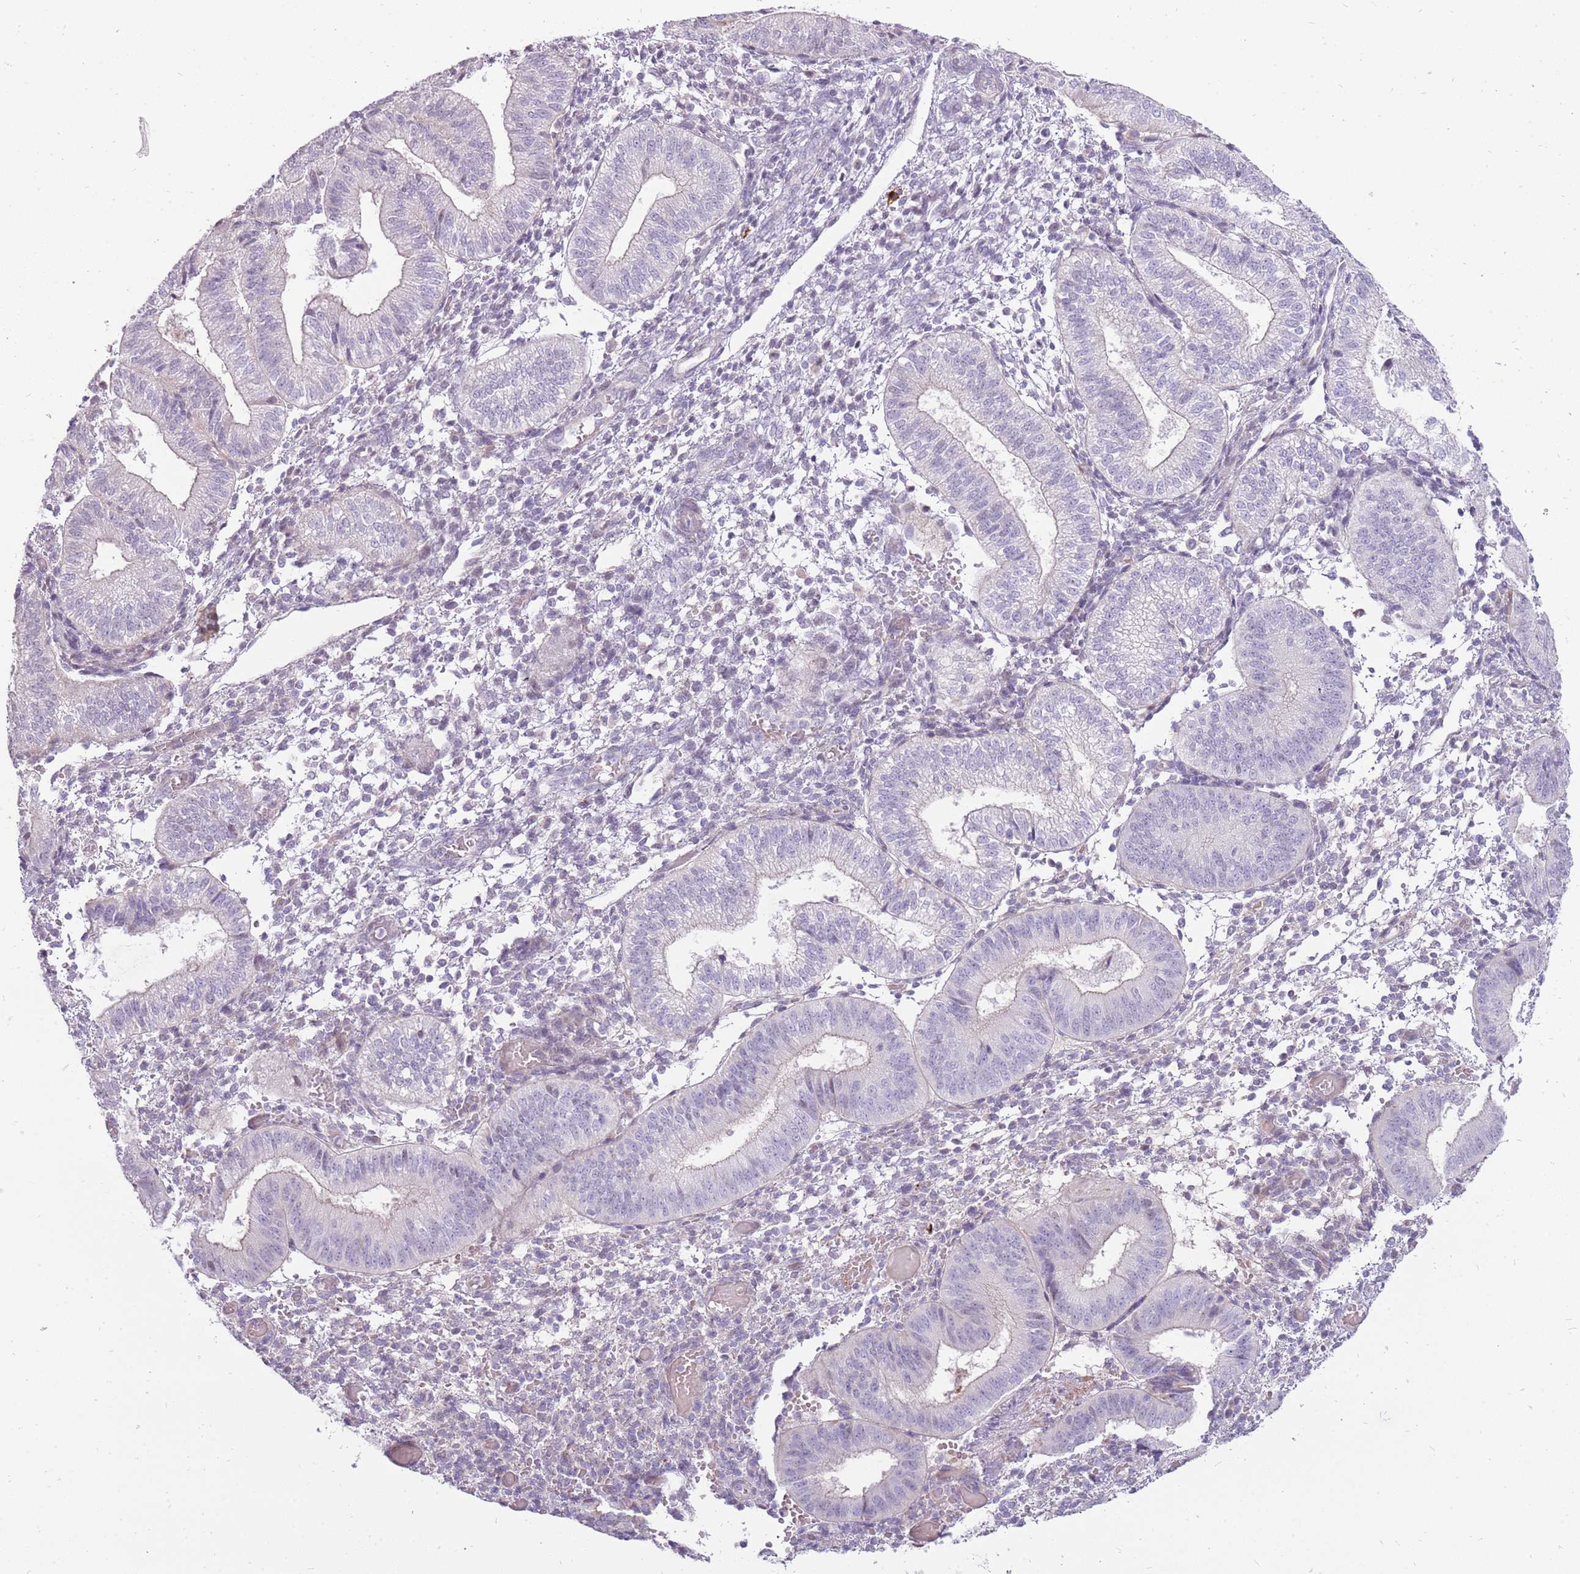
{"staining": {"intensity": "negative", "quantity": "none", "location": "none"}, "tissue": "endometrium", "cell_type": "Cells in endometrial stroma", "image_type": "normal", "snomed": [{"axis": "morphology", "description": "Normal tissue, NOS"}, {"axis": "topography", "description": "Endometrium"}], "caption": "Immunohistochemistry (IHC) of benign human endometrium demonstrates no positivity in cells in endometrial stroma. The staining was performed using DAB (3,3'-diaminobenzidine) to visualize the protein expression in brown, while the nuclei were stained in blue with hematoxylin (Magnification: 20x).", "gene": "MCUB", "patient": {"sex": "female", "age": 34}}